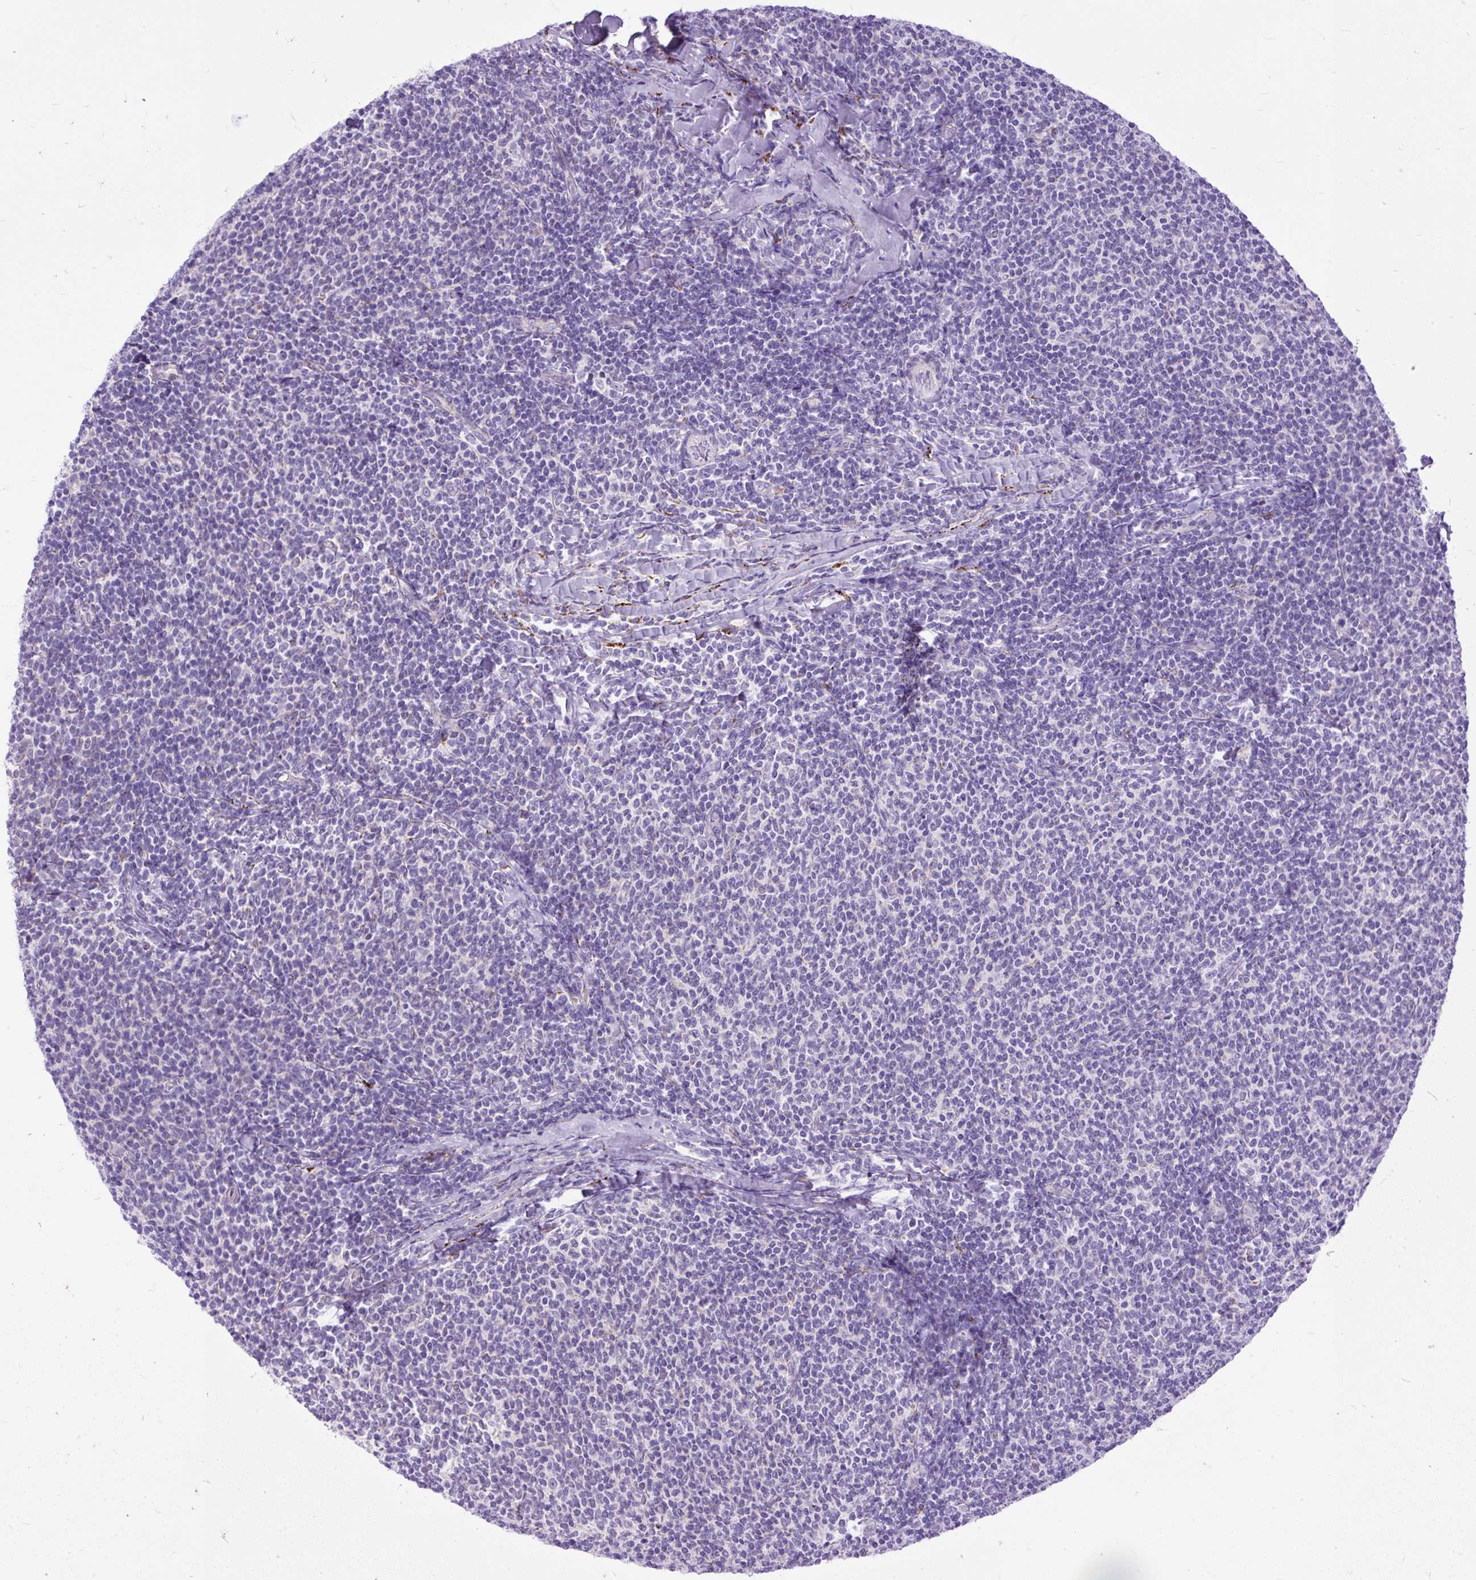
{"staining": {"intensity": "negative", "quantity": "none", "location": "none"}, "tissue": "lymphoma", "cell_type": "Tumor cells", "image_type": "cancer", "snomed": [{"axis": "morphology", "description": "Malignant lymphoma, non-Hodgkin's type, Low grade"}, {"axis": "topography", "description": "Lymph node"}], "caption": "The immunohistochemistry (IHC) photomicrograph has no significant positivity in tumor cells of malignant lymphoma, non-Hodgkin's type (low-grade) tissue.", "gene": "ZNF256", "patient": {"sex": "male", "age": 52}}